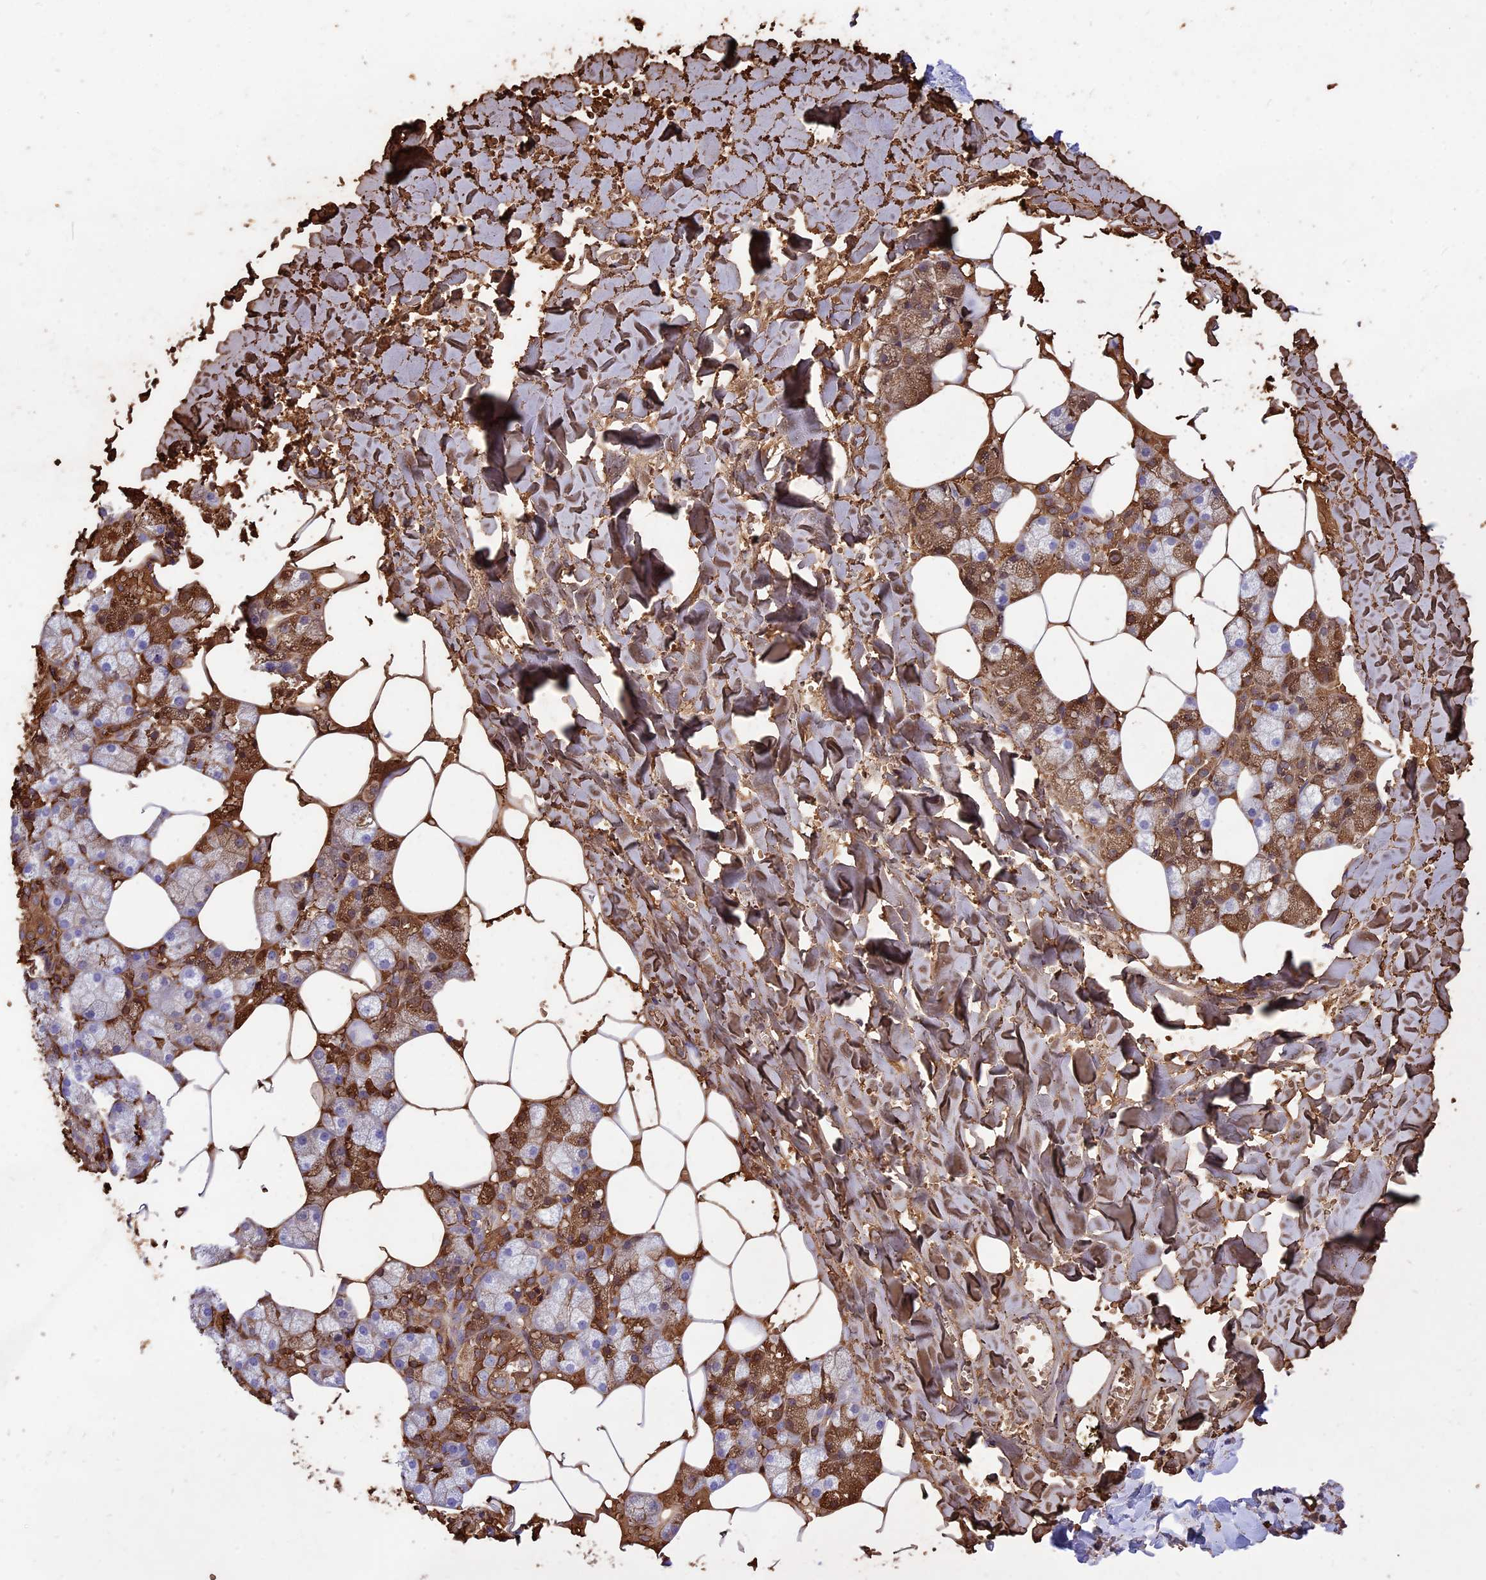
{"staining": {"intensity": "moderate", "quantity": "<25%", "location": "cytoplasmic/membranous"}, "tissue": "salivary gland", "cell_type": "Glandular cells", "image_type": "normal", "snomed": [{"axis": "morphology", "description": "Normal tissue, NOS"}, {"axis": "topography", "description": "Salivary gland"}], "caption": "Immunohistochemistry (IHC) micrograph of benign salivary gland: salivary gland stained using immunohistochemistry (IHC) reveals low levels of moderate protein expression localized specifically in the cytoplasmic/membranous of glandular cells, appearing as a cytoplasmic/membranous brown color.", "gene": "TTC4", "patient": {"sex": "male", "age": 62}}